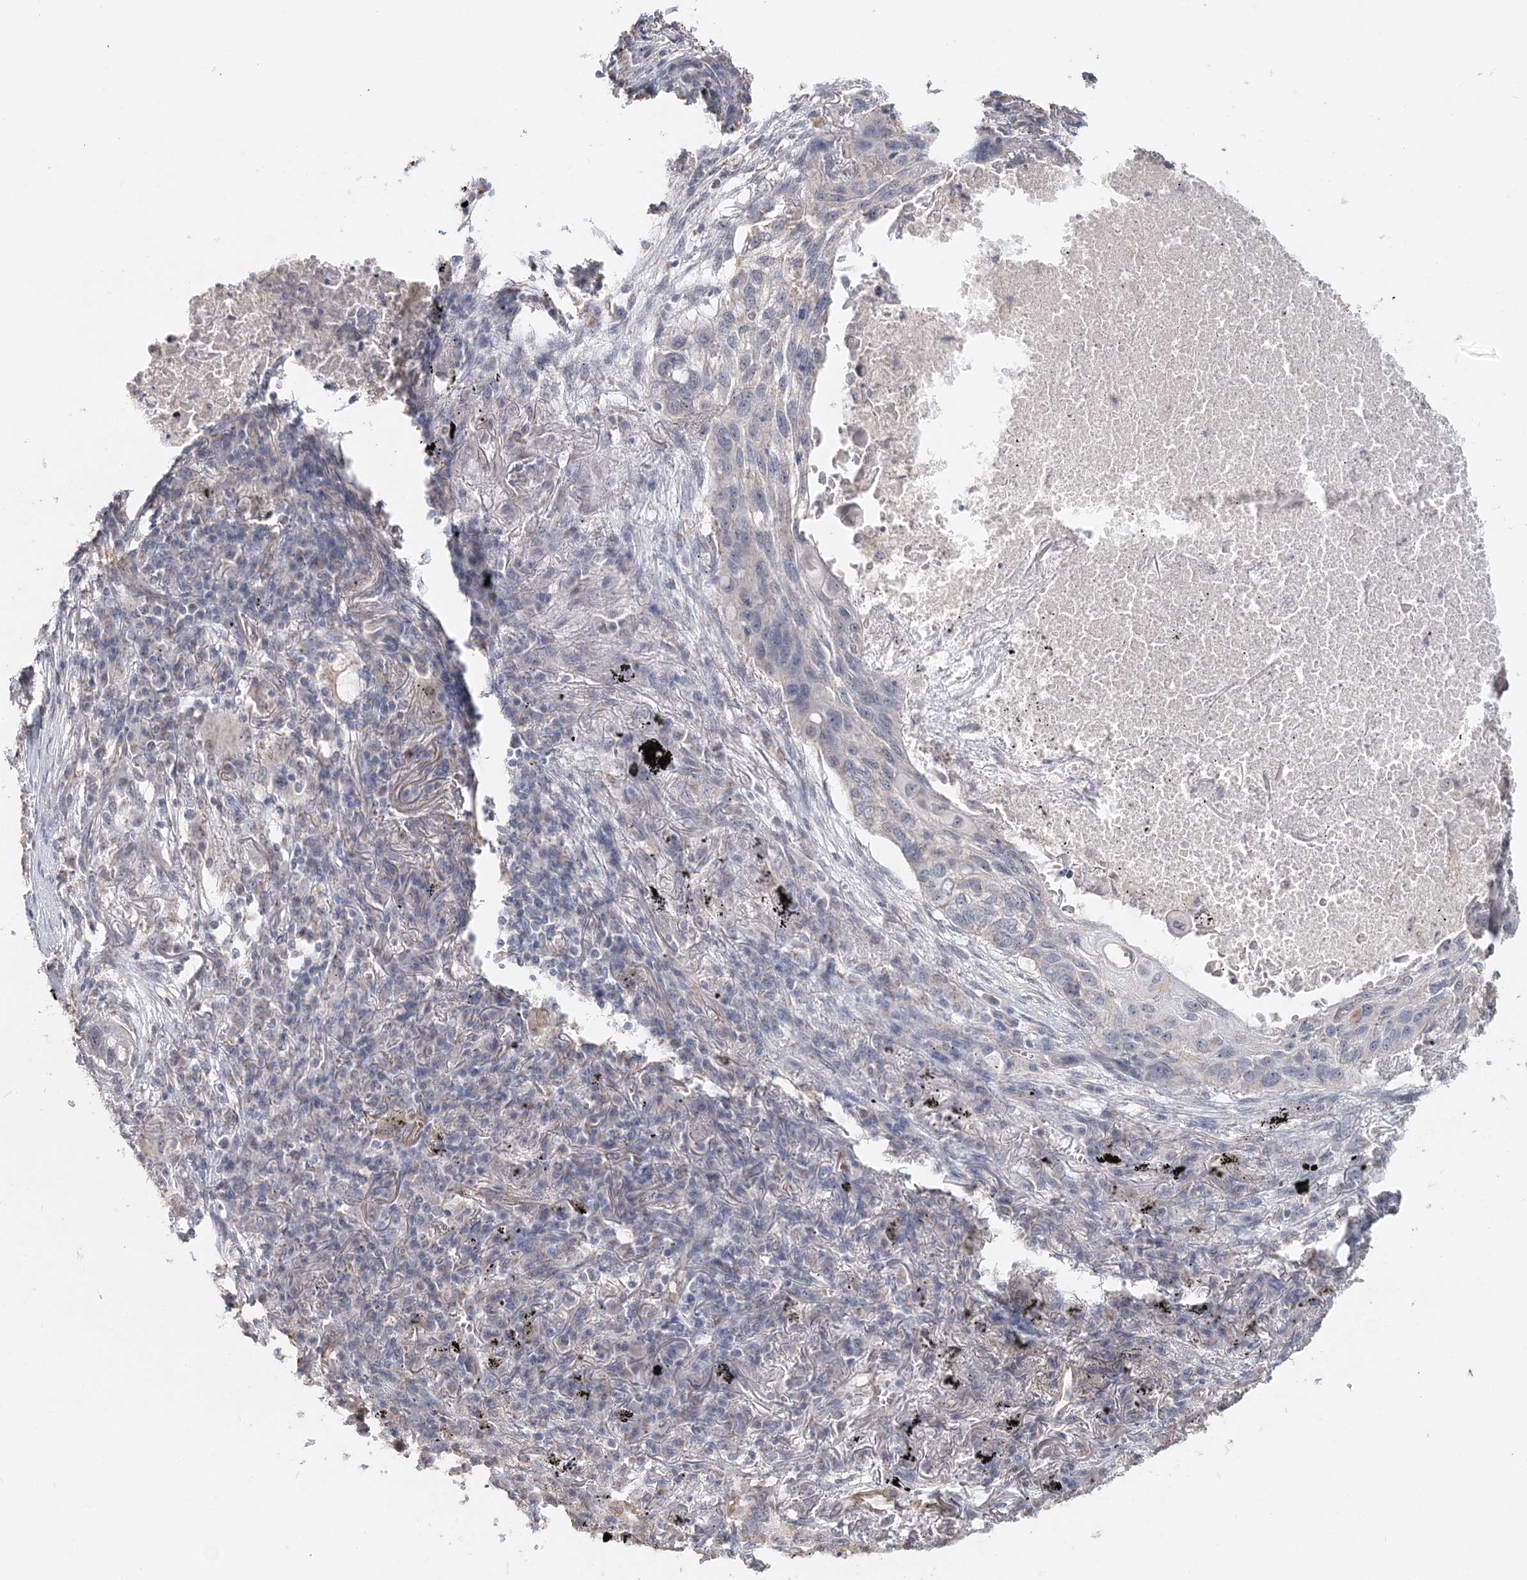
{"staining": {"intensity": "negative", "quantity": "none", "location": "none"}, "tissue": "lung cancer", "cell_type": "Tumor cells", "image_type": "cancer", "snomed": [{"axis": "morphology", "description": "Squamous cell carcinoma, NOS"}, {"axis": "topography", "description": "Lung"}], "caption": "The histopathology image shows no significant staining in tumor cells of lung cancer. Brightfield microscopy of immunohistochemistry (IHC) stained with DAB (3,3'-diaminobenzidine) (brown) and hematoxylin (blue), captured at high magnification.", "gene": "FBXO38", "patient": {"sex": "female", "age": 63}}